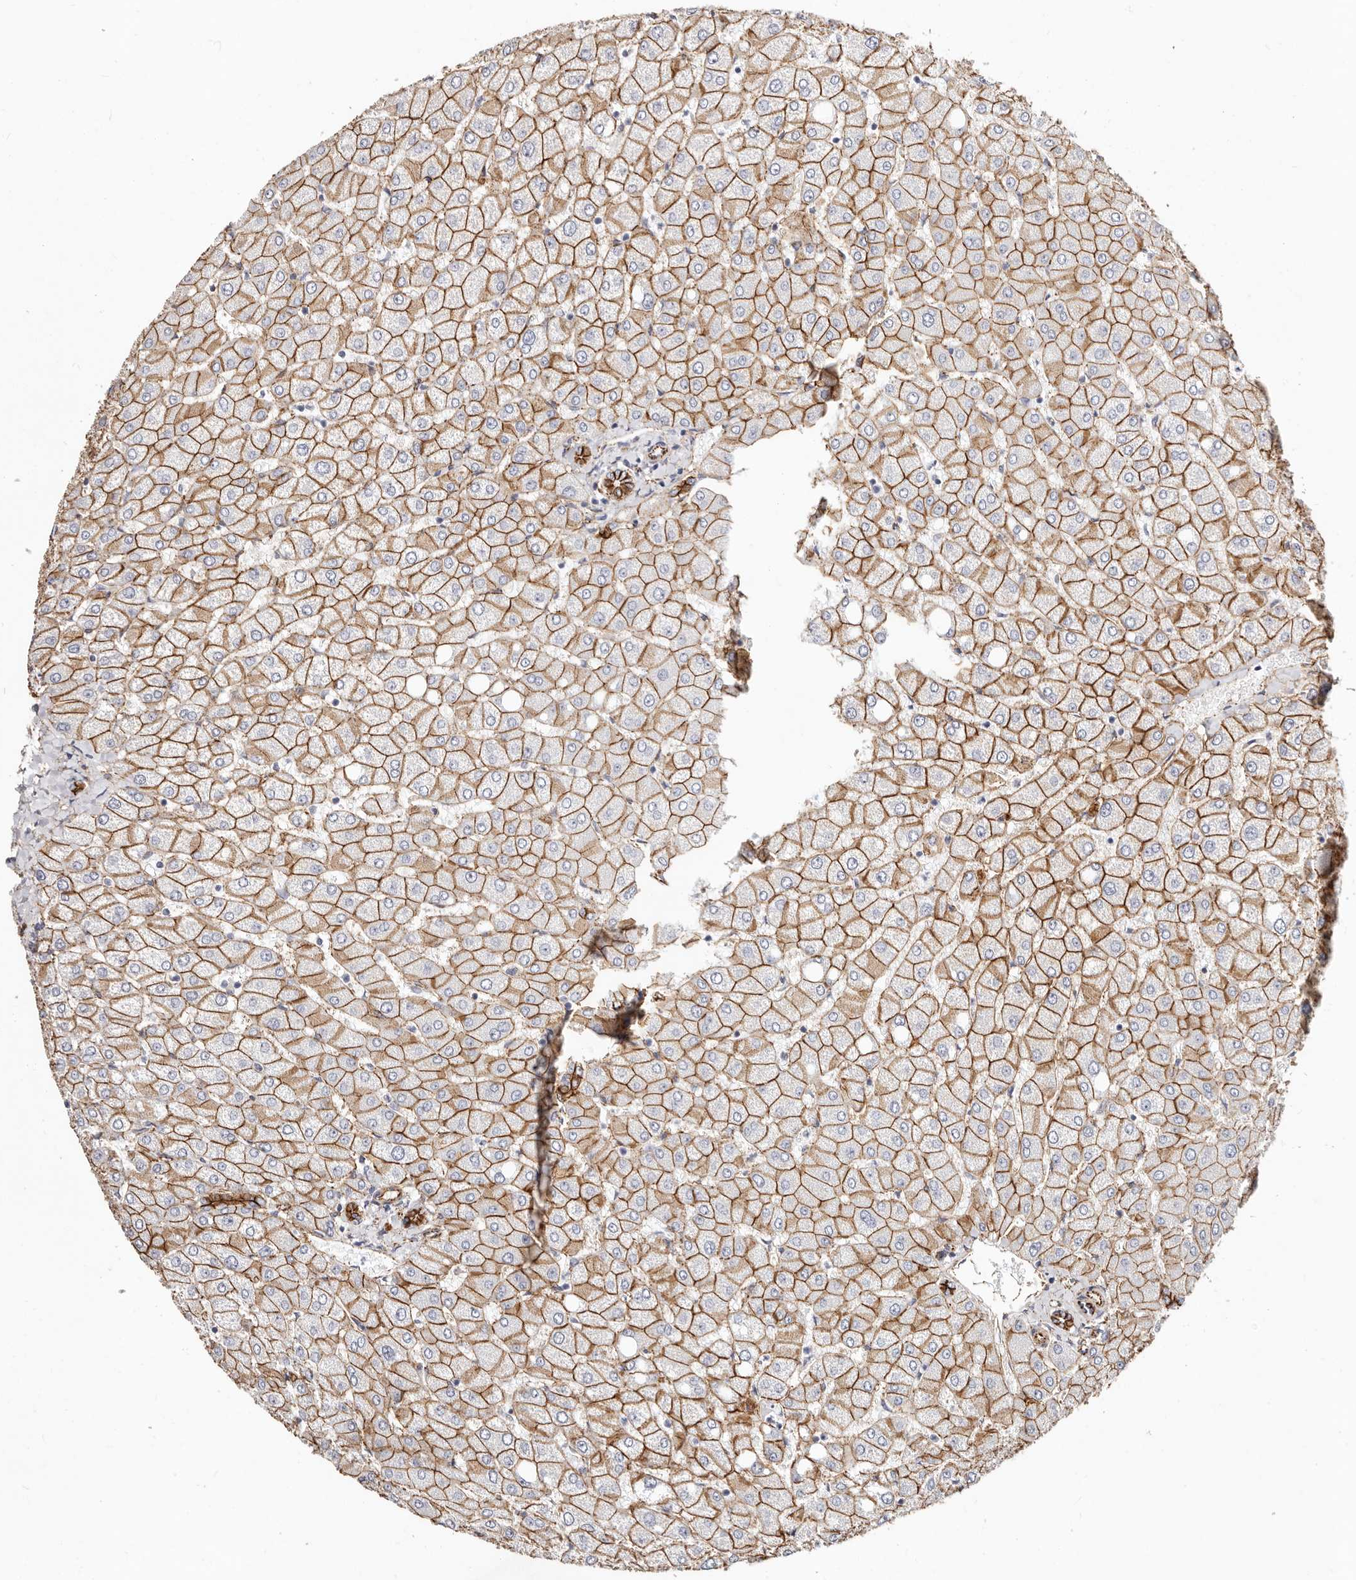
{"staining": {"intensity": "strong", "quantity": ">75%", "location": "cytoplasmic/membranous"}, "tissue": "liver", "cell_type": "Cholangiocytes", "image_type": "normal", "snomed": [{"axis": "morphology", "description": "Normal tissue, NOS"}, {"axis": "topography", "description": "Liver"}], "caption": "Immunohistochemical staining of normal liver reveals strong cytoplasmic/membranous protein expression in about >75% of cholangiocytes.", "gene": "CTNNB1", "patient": {"sex": "female", "age": 54}}